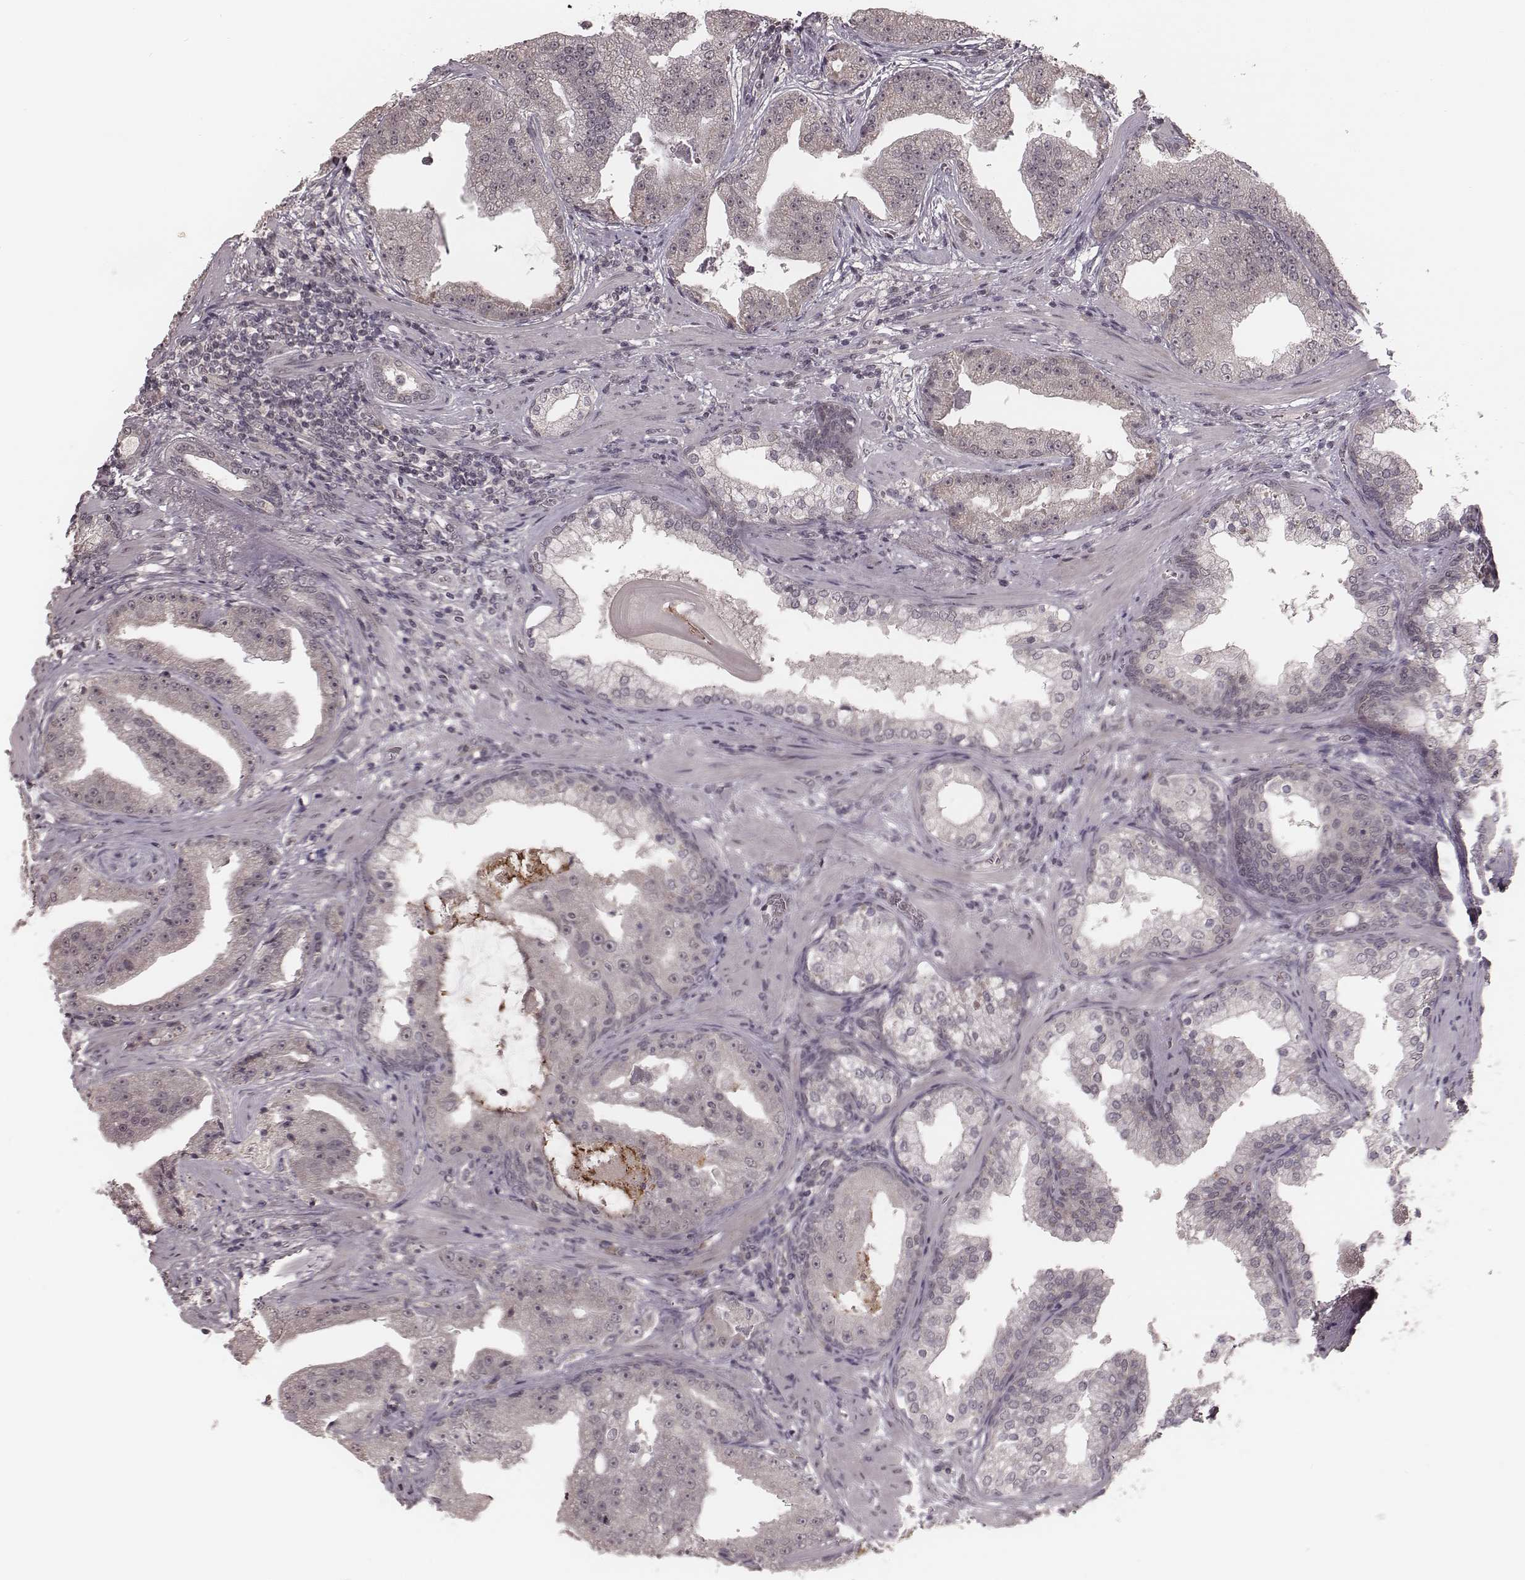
{"staining": {"intensity": "negative", "quantity": "none", "location": "none"}, "tissue": "prostate cancer", "cell_type": "Tumor cells", "image_type": "cancer", "snomed": [{"axis": "morphology", "description": "Adenocarcinoma, Low grade"}, {"axis": "topography", "description": "Prostate"}], "caption": "Tumor cells show no significant protein positivity in adenocarcinoma (low-grade) (prostate). Brightfield microscopy of immunohistochemistry stained with DAB (3,3'-diaminobenzidine) (brown) and hematoxylin (blue), captured at high magnification.", "gene": "IL5", "patient": {"sex": "male", "age": 62}}